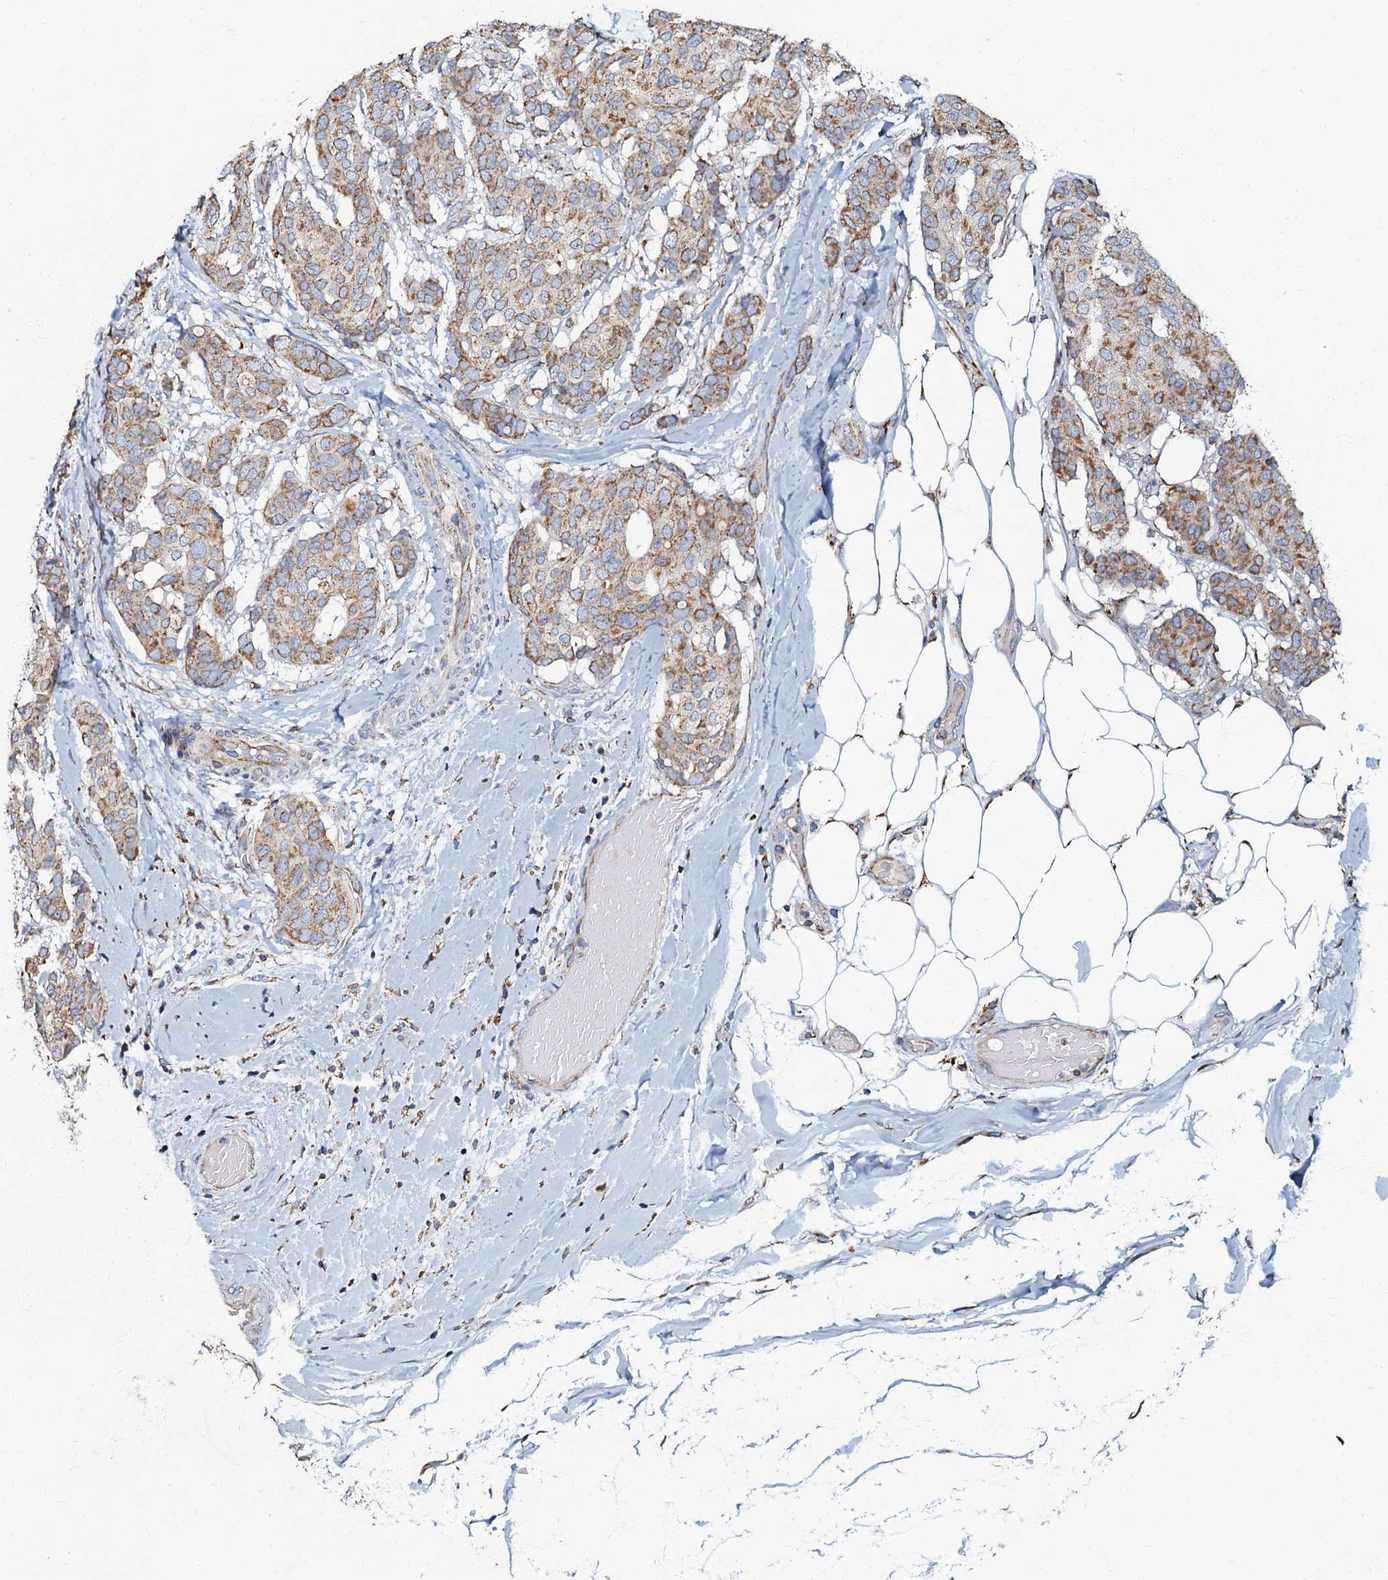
{"staining": {"intensity": "moderate", "quantity": ">75%", "location": "cytoplasmic/membranous"}, "tissue": "breast cancer", "cell_type": "Tumor cells", "image_type": "cancer", "snomed": [{"axis": "morphology", "description": "Duct carcinoma"}, {"axis": "topography", "description": "Breast"}], "caption": "Brown immunohistochemical staining in human breast cancer exhibits moderate cytoplasmic/membranous expression in approximately >75% of tumor cells.", "gene": "NDUFA12", "patient": {"sex": "female", "age": 75}}